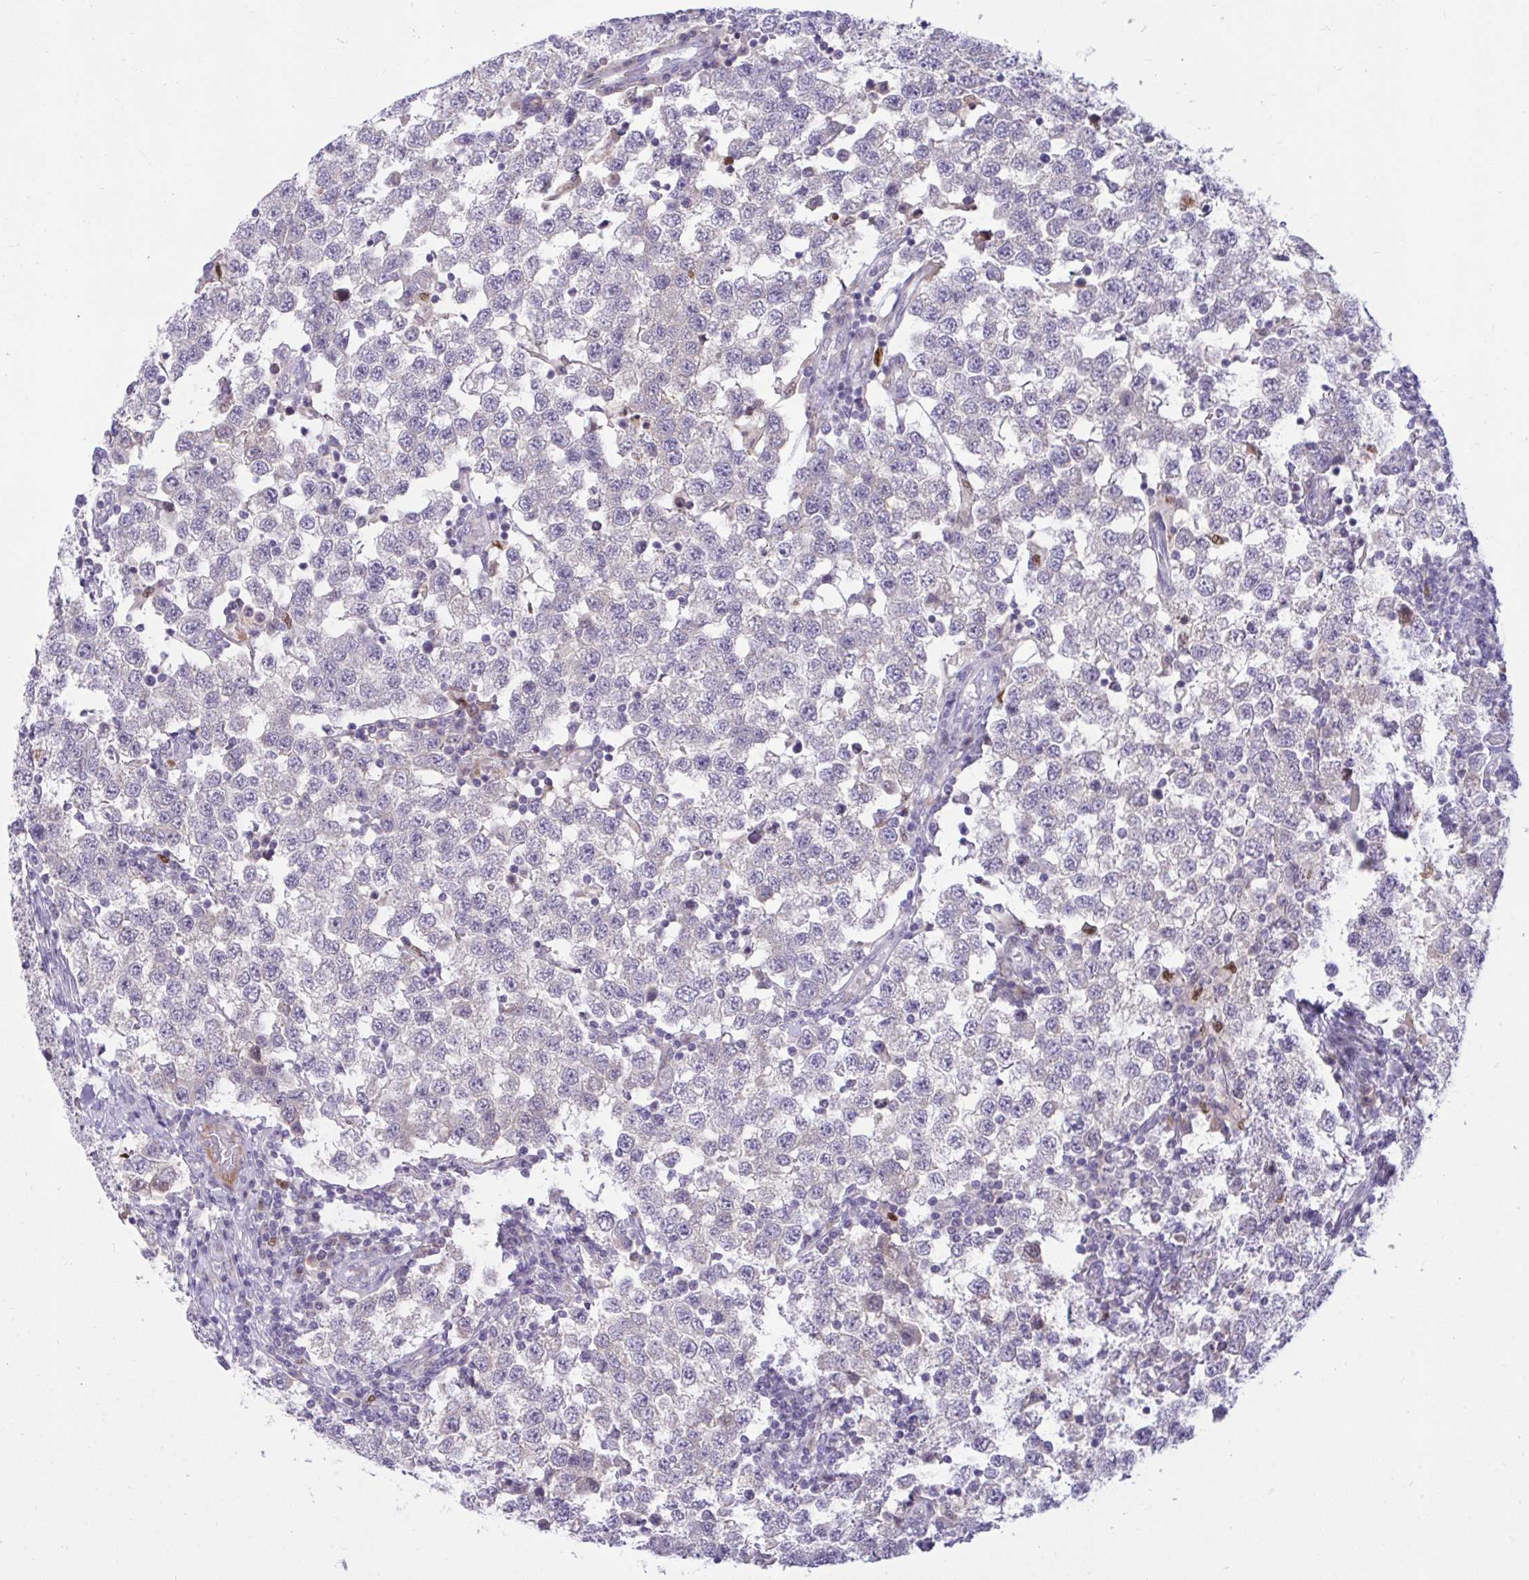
{"staining": {"intensity": "negative", "quantity": "none", "location": "none"}, "tissue": "testis cancer", "cell_type": "Tumor cells", "image_type": "cancer", "snomed": [{"axis": "morphology", "description": "Seminoma, NOS"}, {"axis": "topography", "description": "Testis"}], "caption": "Immunohistochemical staining of human testis cancer (seminoma) displays no significant staining in tumor cells. The staining was performed using DAB to visualize the protein expression in brown, while the nuclei were stained in blue with hematoxylin (Magnification: 20x).", "gene": "EPOP", "patient": {"sex": "male", "age": 34}}